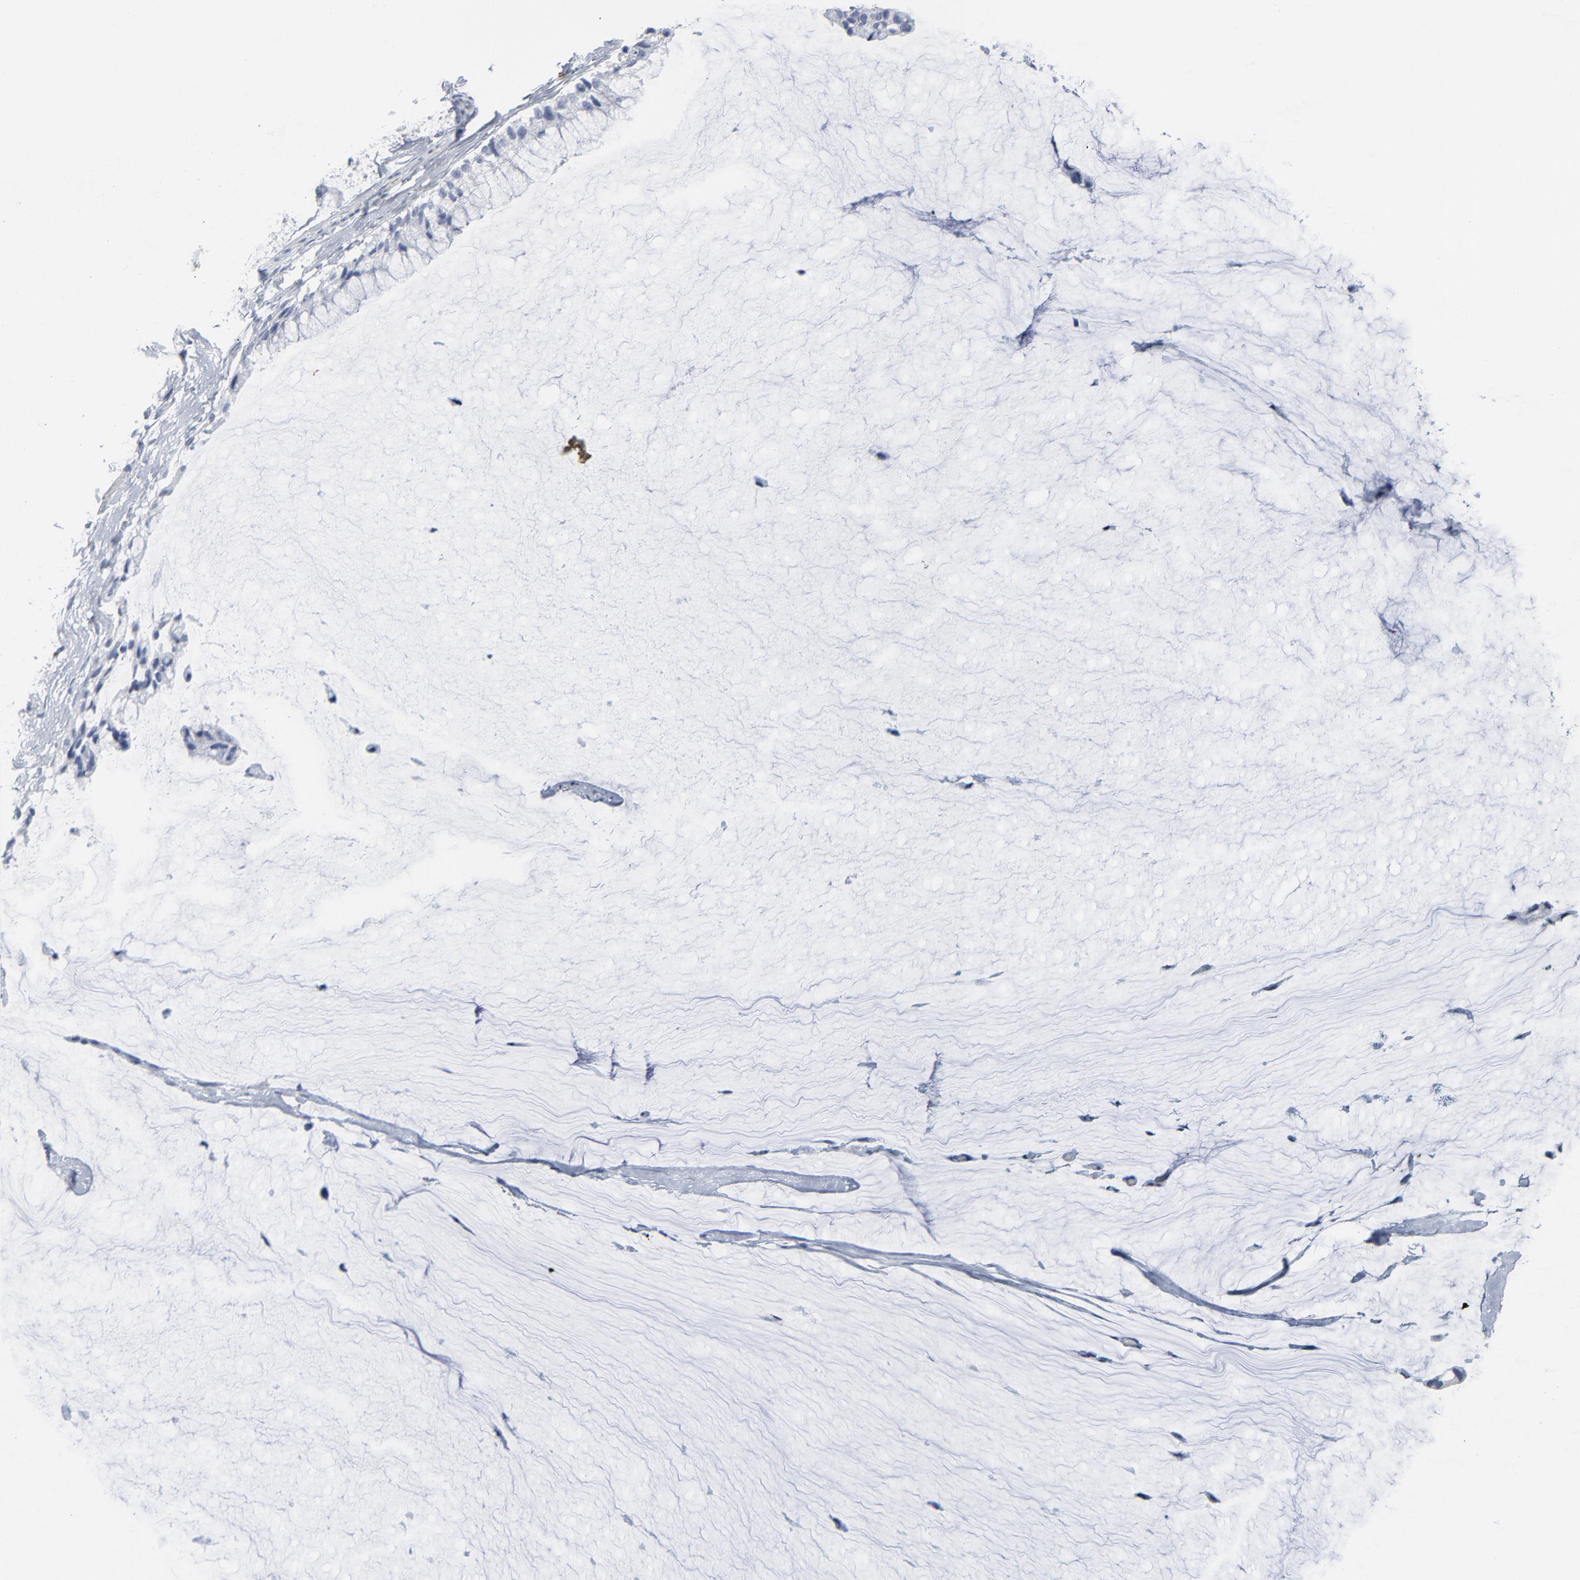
{"staining": {"intensity": "negative", "quantity": "none", "location": "none"}, "tissue": "ovarian cancer", "cell_type": "Tumor cells", "image_type": "cancer", "snomed": [{"axis": "morphology", "description": "Cystadenocarcinoma, mucinous, NOS"}, {"axis": "topography", "description": "Ovary"}], "caption": "This is a micrograph of immunohistochemistry staining of ovarian cancer, which shows no expression in tumor cells. (Brightfield microscopy of DAB immunohistochemistry at high magnification).", "gene": "PAGE1", "patient": {"sex": "female", "age": 39}}